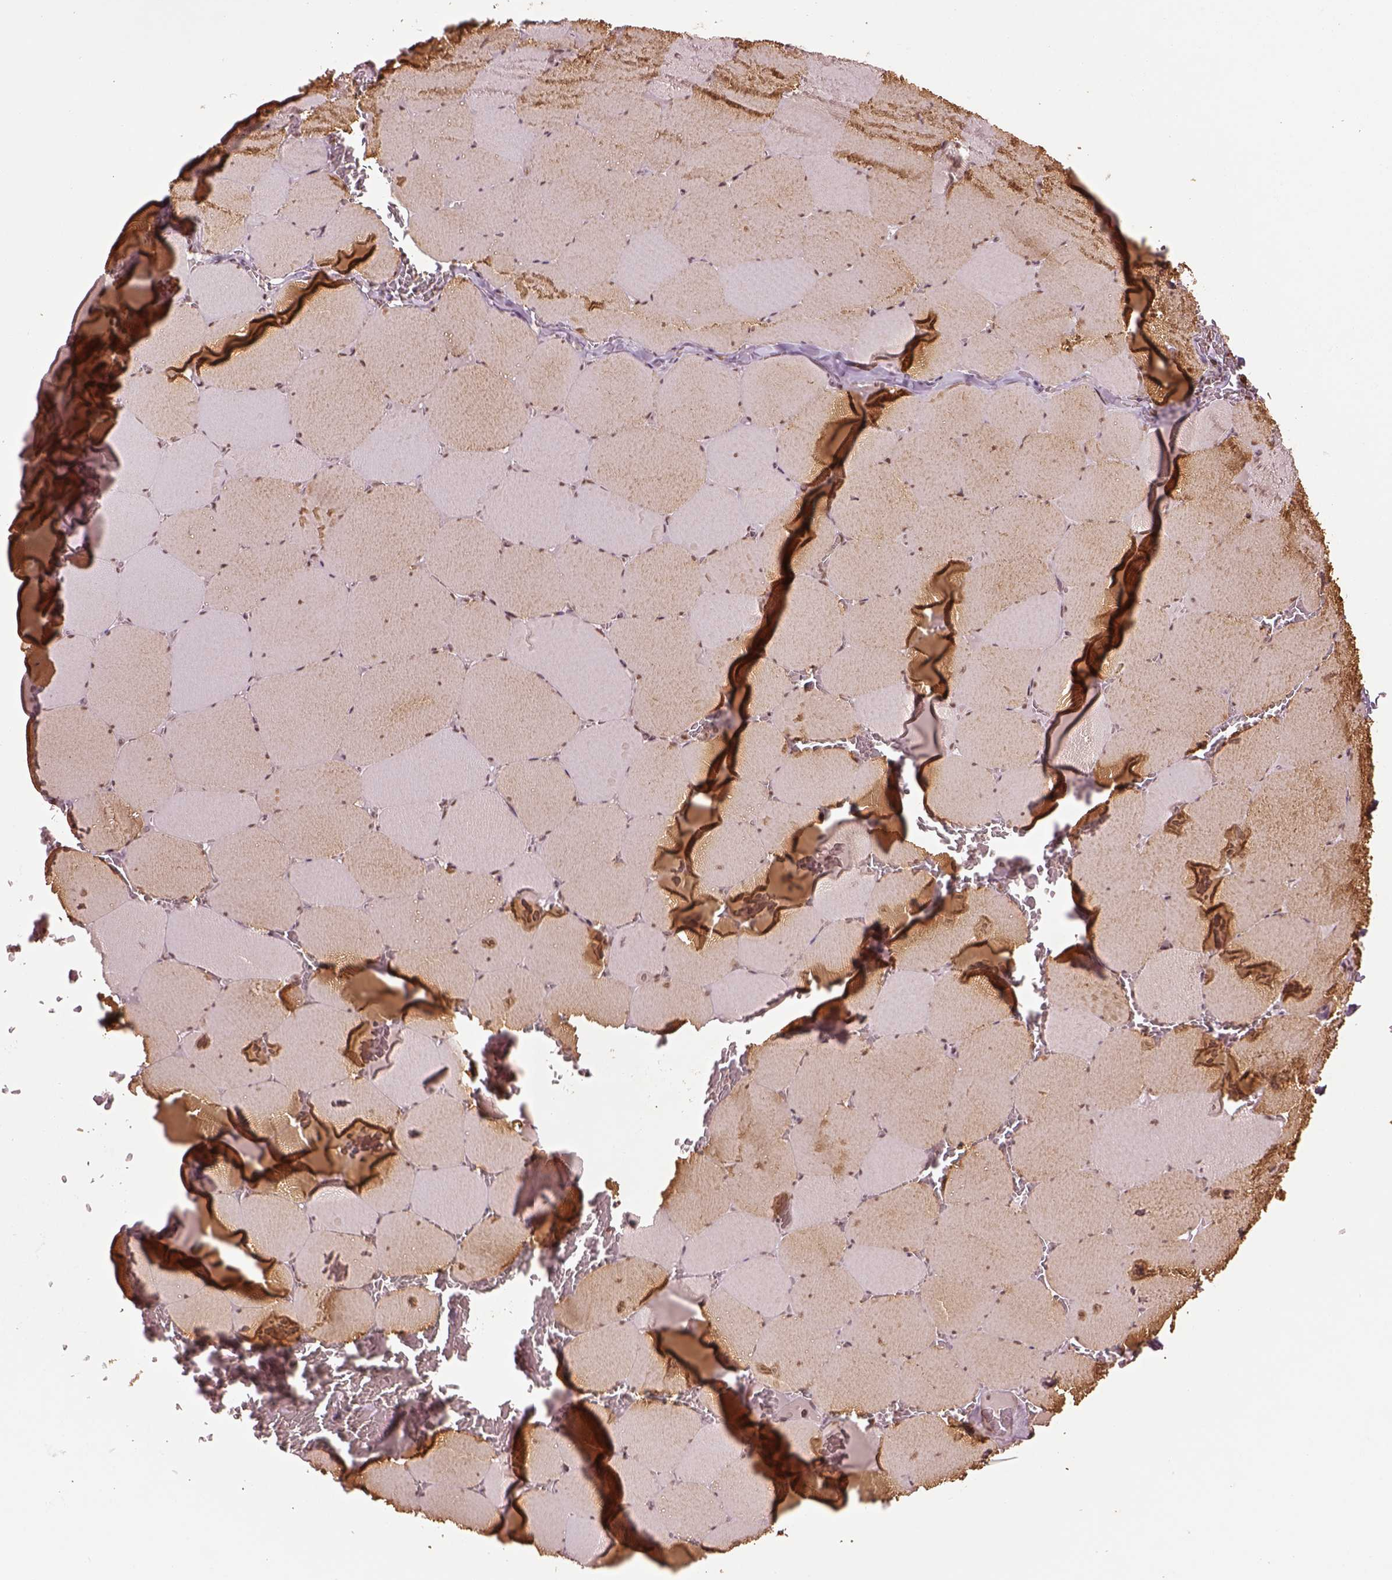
{"staining": {"intensity": "moderate", "quantity": ">75%", "location": "cytoplasmic/membranous,nuclear"}, "tissue": "skeletal muscle", "cell_type": "Myocytes", "image_type": "normal", "snomed": [{"axis": "morphology", "description": "Normal tissue, NOS"}, {"axis": "morphology", "description": "Malignant melanoma, Metastatic site"}, {"axis": "topography", "description": "Skeletal muscle"}], "caption": "IHC photomicrograph of benign skeletal muscle: skeletal muscle stained using immunohistochemistry (IHC) reveals medium levels of moderate protein expression localized specifically in the cytoplasmic/membranous,nuclear of myocytes, appearing as a cytoplasmic/membranous,nuclear brown color.", "gene": "BRD9", "patient": {"sex": "male", "age": 50}}